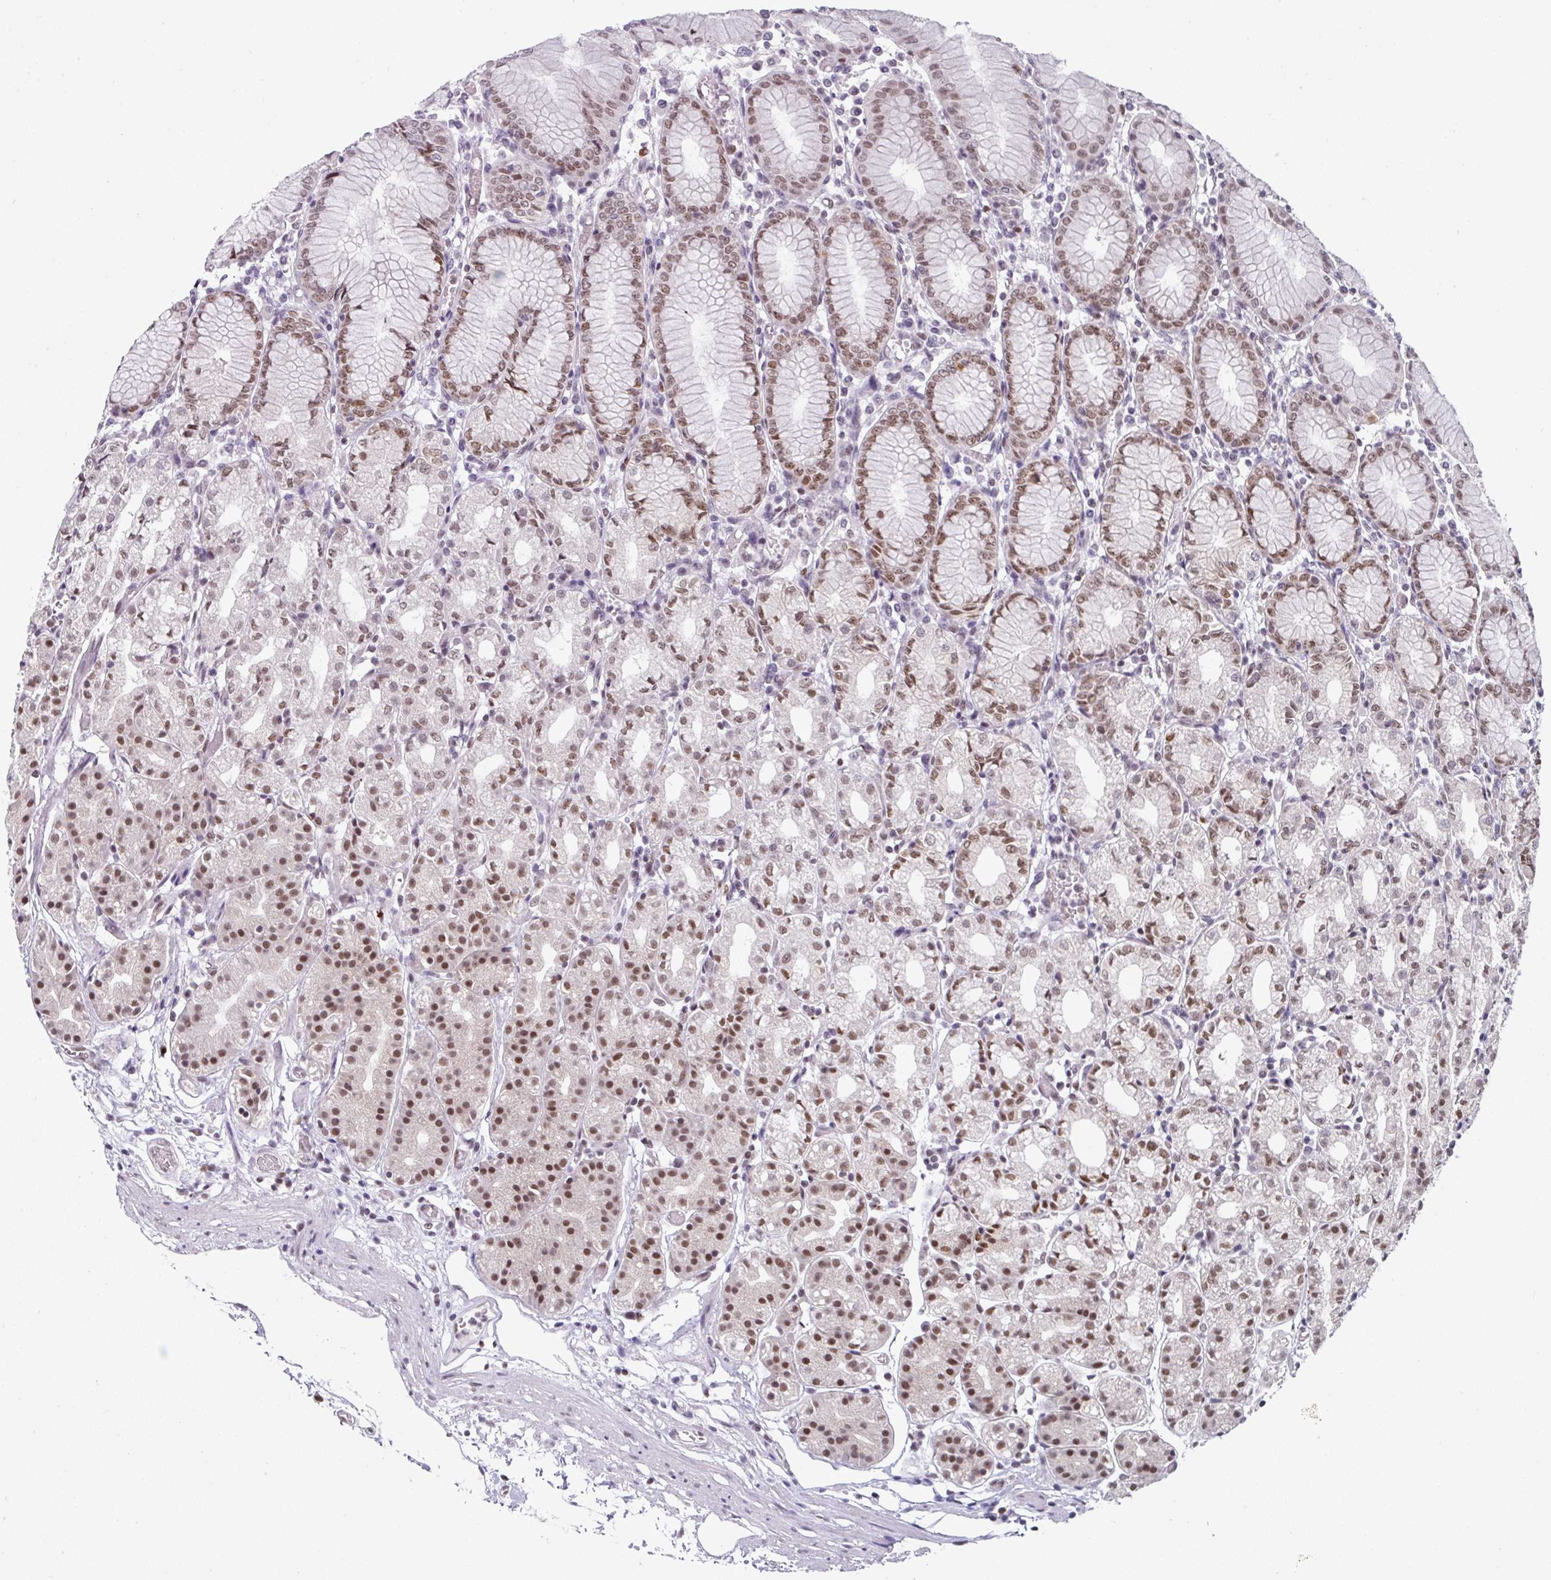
{"staining": {"intensity": "moderate", "quantity": ">75%", "location": "nuclear"}, "tissue": "stomach", "cell_type": "Glandular cells", "image_type": "normal", "snomed": [{"axis": "morphology", "description": "Normal tissue, NOS"}, {"axis": "topography", "description": "Stomach"}], "caption": "The histopathology image exhibits staining of benign stomach, revealing moderate nuclear protein staining (brown color) within glandular cells.", "gene": "ENSG00000283782", "patient": {"sex": "female", "age": 57}}